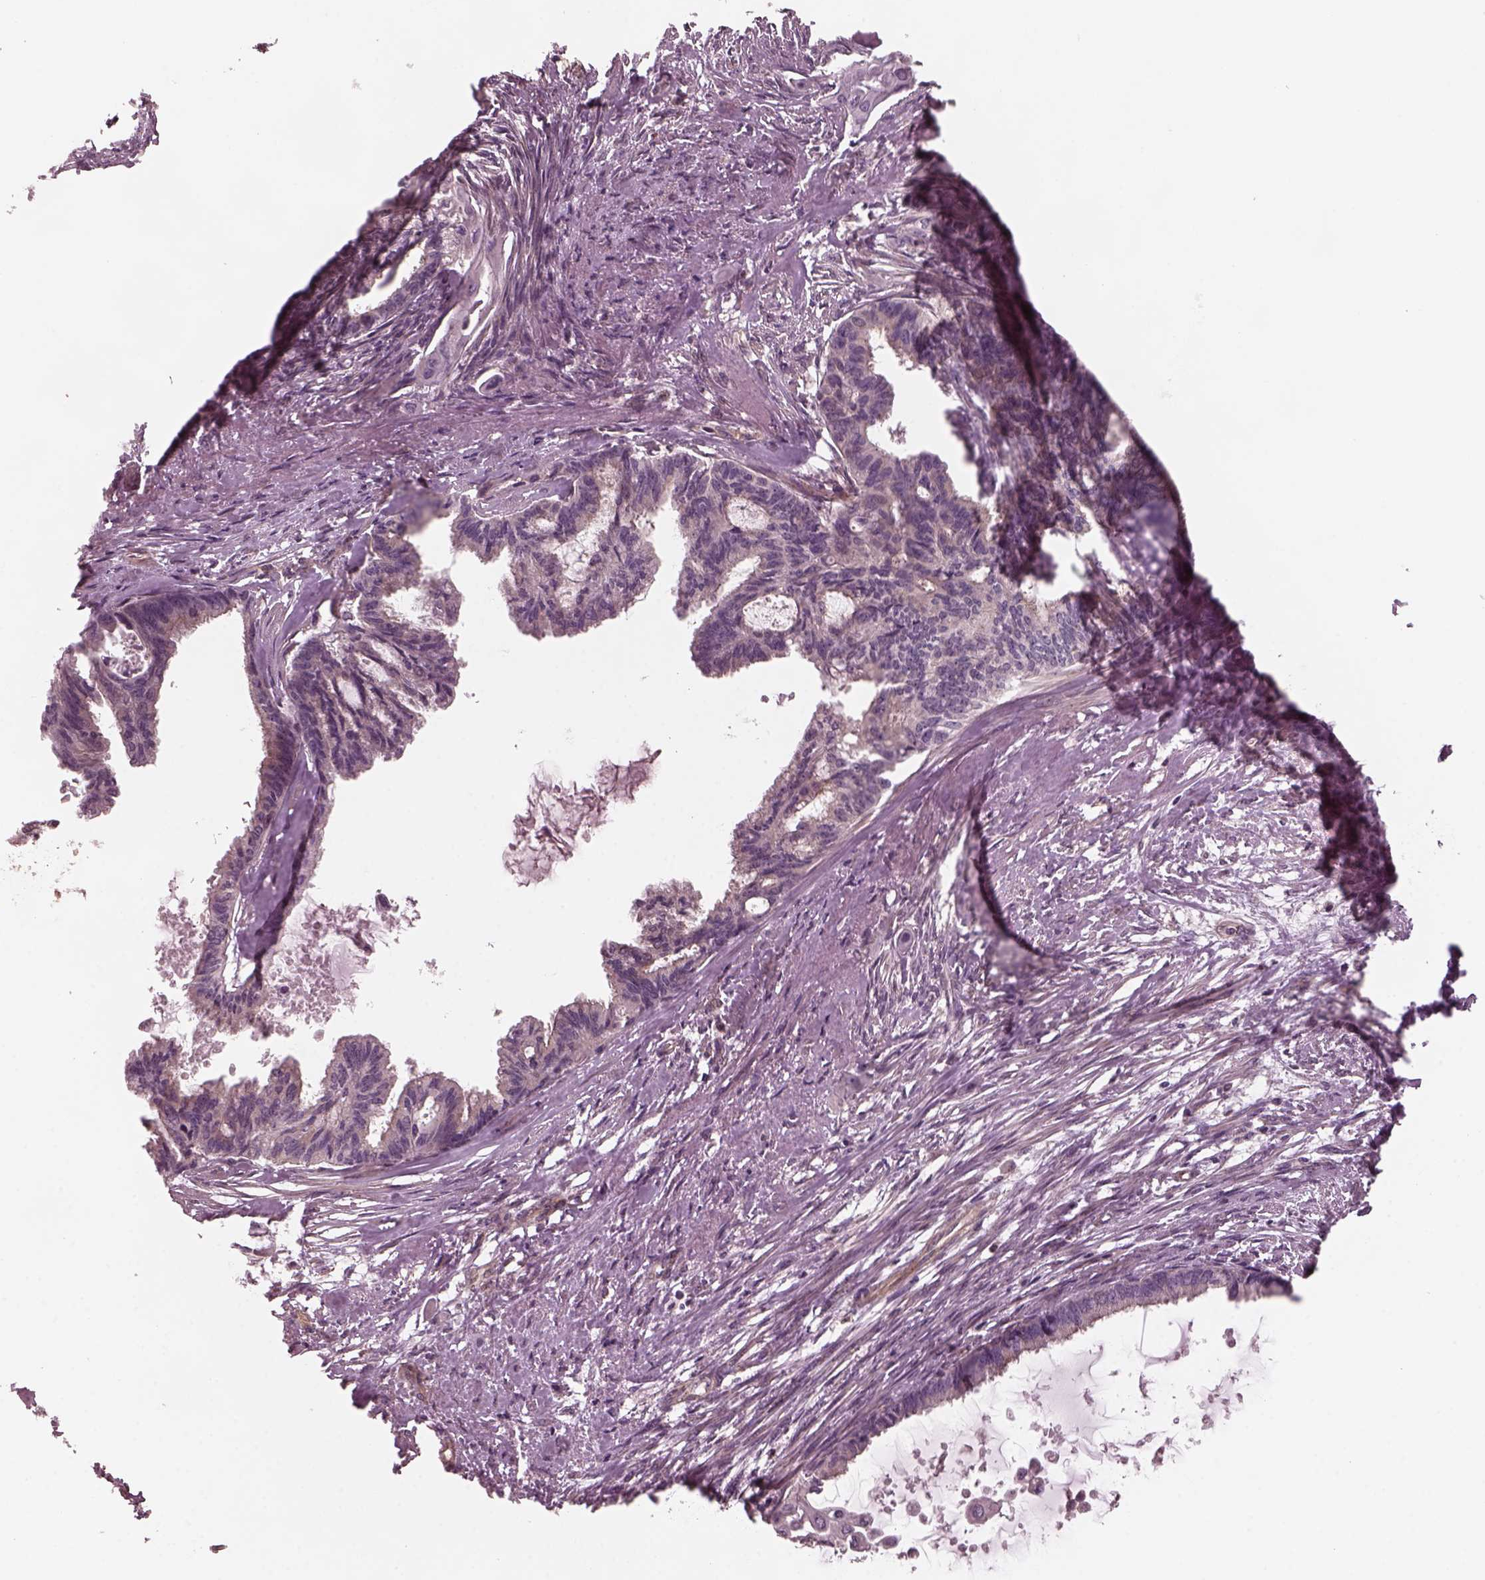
{"staining": {"intensity": "weak", "quantity": "25%-75%", "location": "cytoplasmic/membranous"}, "tissue": "endometrial cancer", "cell_type": "Tumor cells", "image_type": "cancer", "snomed": [{"axis": "morphology", "description": "Adenocarcinoma, NOS"}, {"axis": "topography", "description": "Endometrium"}], "caption": "Endometrial cancer tissue exhibits weak cytoplasmic/membranous staining in about 25%-75% of tumor cells, visualized by immunohistochemistry.", "gene": "TUBG1", "patient": {"sex": "female", "age": 86}}